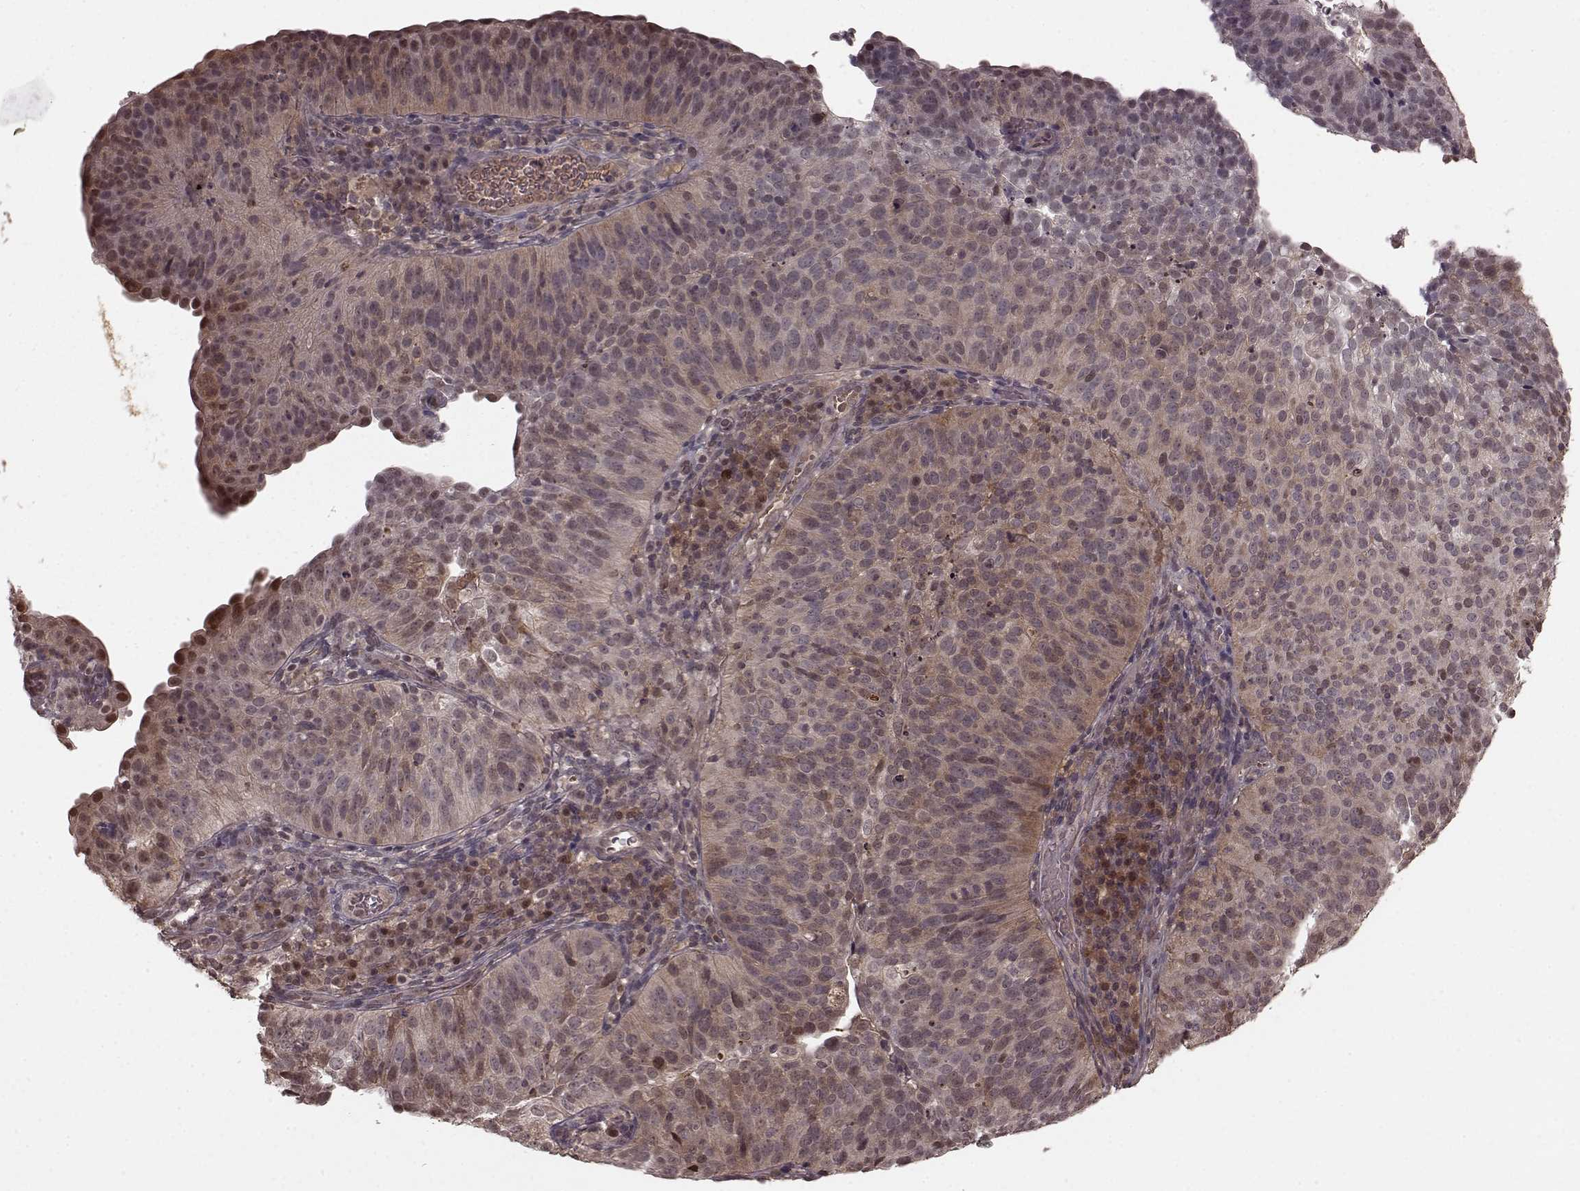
{"staining": {"intensity": "weak", "quantity": ">75%", "location": "cytoplasmic/membranous,nuclear"}, "tissue": "cervical cancer", "cell_type": "Tumor cells", "image_type": "cancer", "snomed": [{"axis": "morphology", "description": "Squamous cell carcinoma, NOS"}, {"axis": "topography", "description": "Cervix"}], "caption": "Weak cytoplasmic/membranous and nuclear staining for a protein is identified in approximately >75% of tumor cells of cervical cancer (squamous cell carcinoma) using immunohistochemistry.", "gene": "GSS", "patient": {"sex": "female", "age": 39}}